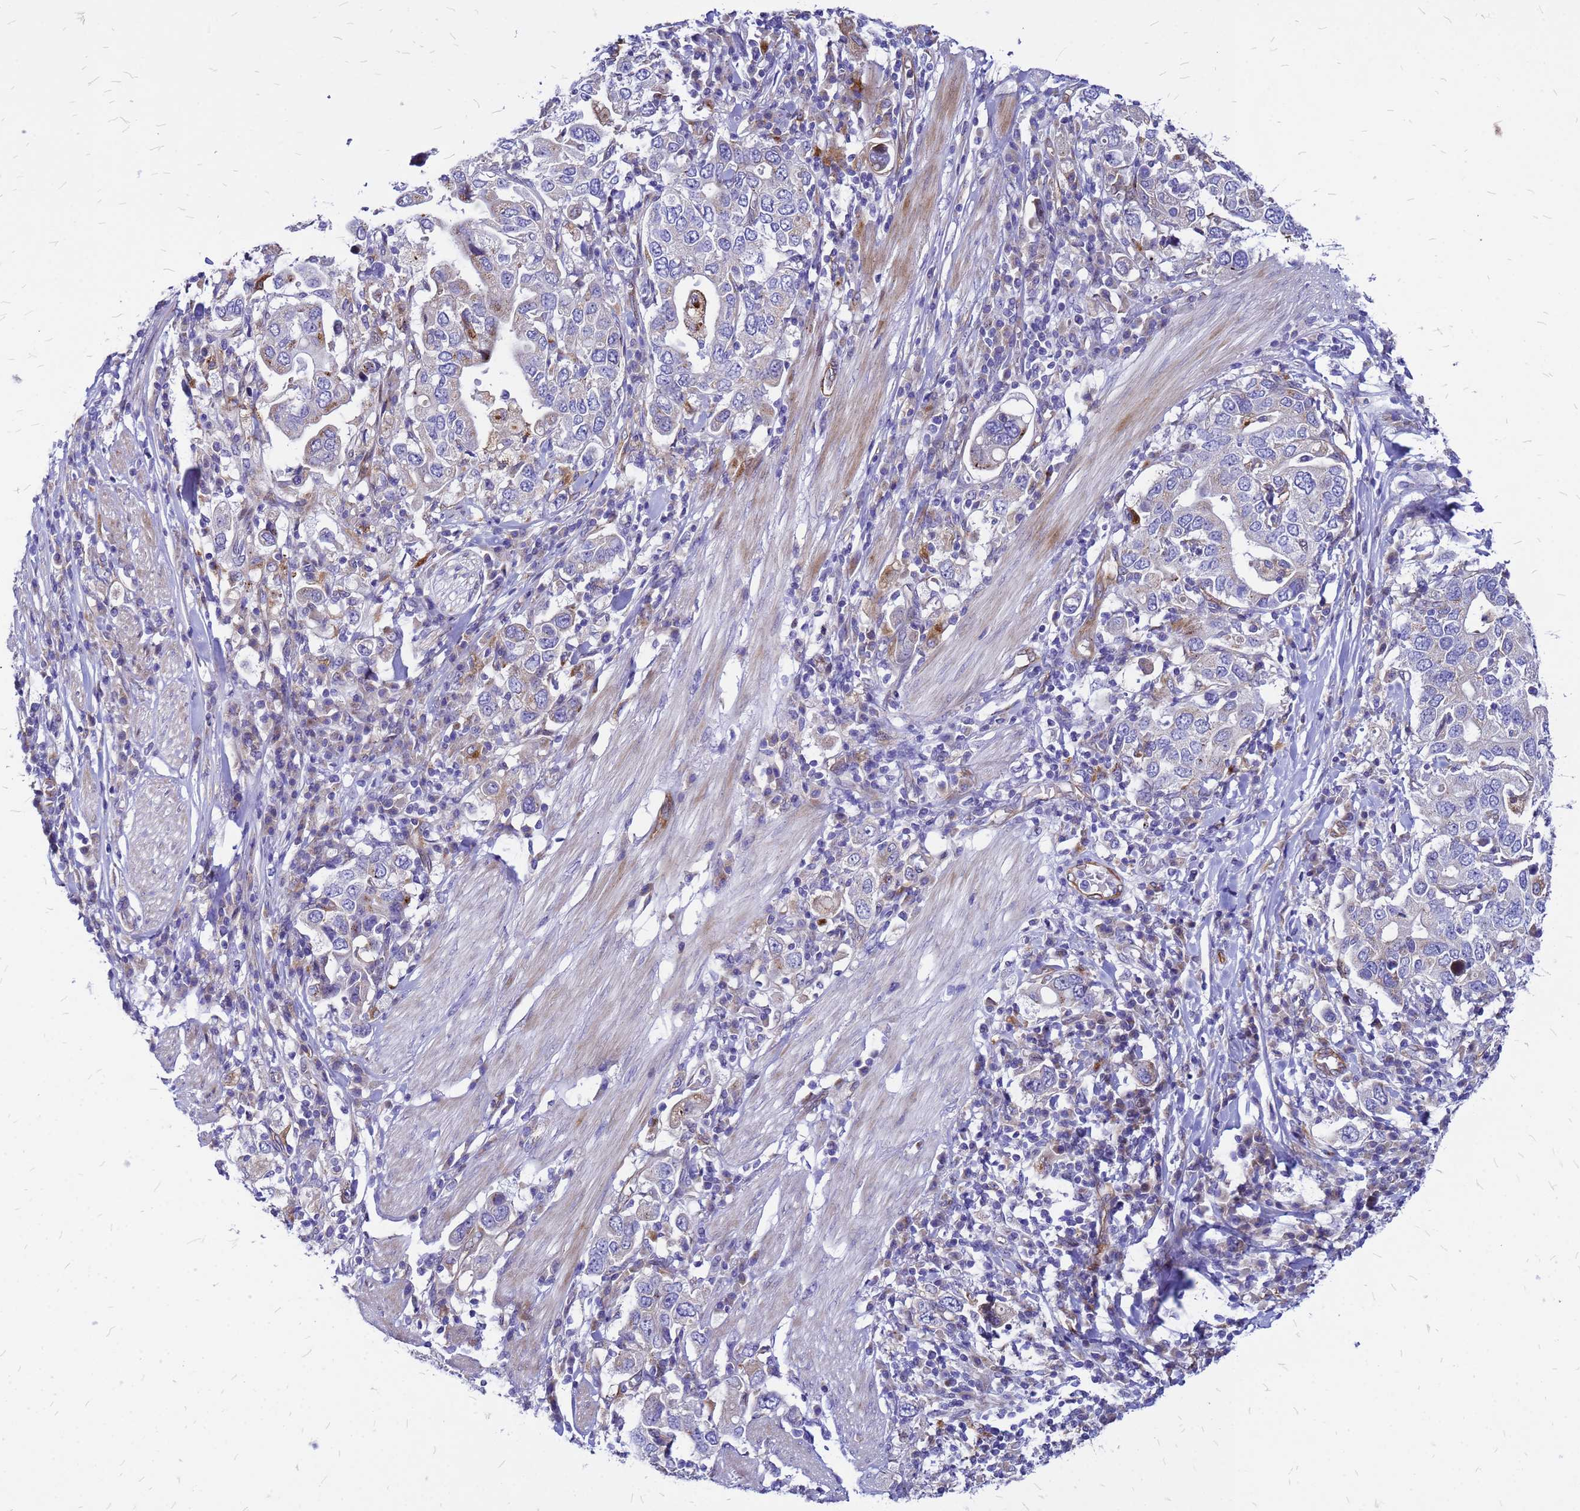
{"staining": {"intensity": "weak", "quantity": "<25%", "location": "cytoplasmic/membranous"}, "tissue": "stomach cancer", "cell_type": "Tumor cells", "image_type": "cancer", "snomed": [{"axis": "morphology", "description": "Adenocarcinoma, NOS"}, {"axis": "topography", "description": "Stomach, upper"}], "caption": "This histopathology image is of adenocarcinoma (stomach) stained with immunohistochemistry to label a protein in brown with the nuclei are counter-stained blue. There is no staining in tumor cells.", "gene": "NOSTRIN", "patient": {"sex": "male", "age": 62}}